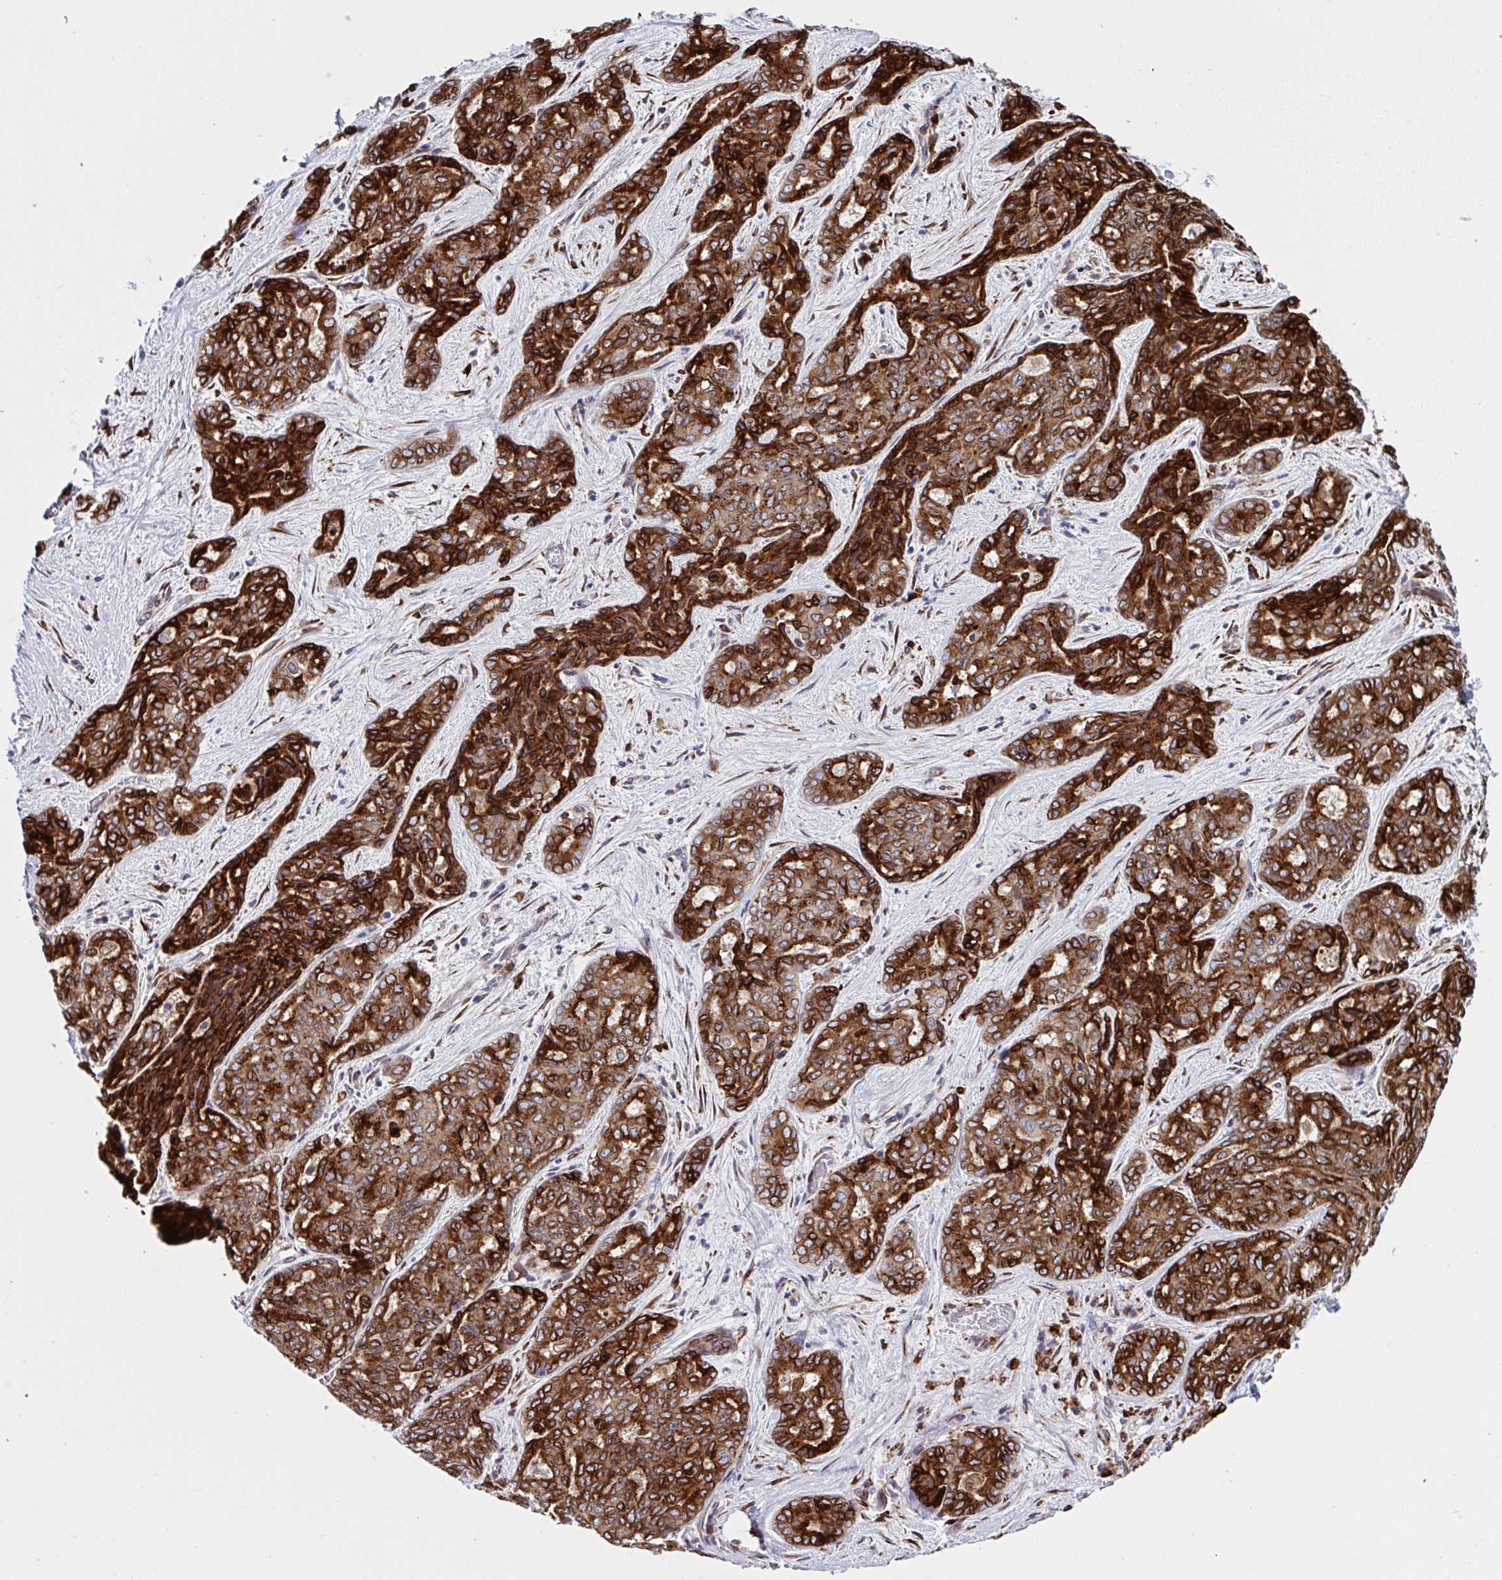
{"staining": {"intensity": "strong", "quantity": ">75%", "location": "cytoplasmic/membranous"}, "tissue": "liver cancer", "cell_type": "Tumor cells", "image_type": "cancer", "snomed": [{"axis": "morphology", "description": "Cholangiocarcinoma"}, {"axis": "topography", "description": "Liver"}], "caption": "A brown stain highlights strong cytoplasmic/membranous positivity of a protein in liver cancer (cholangiocarcinoma) tumor cells.", "gene": "RFK", "patient": {"sex": "female", "age": 64}}